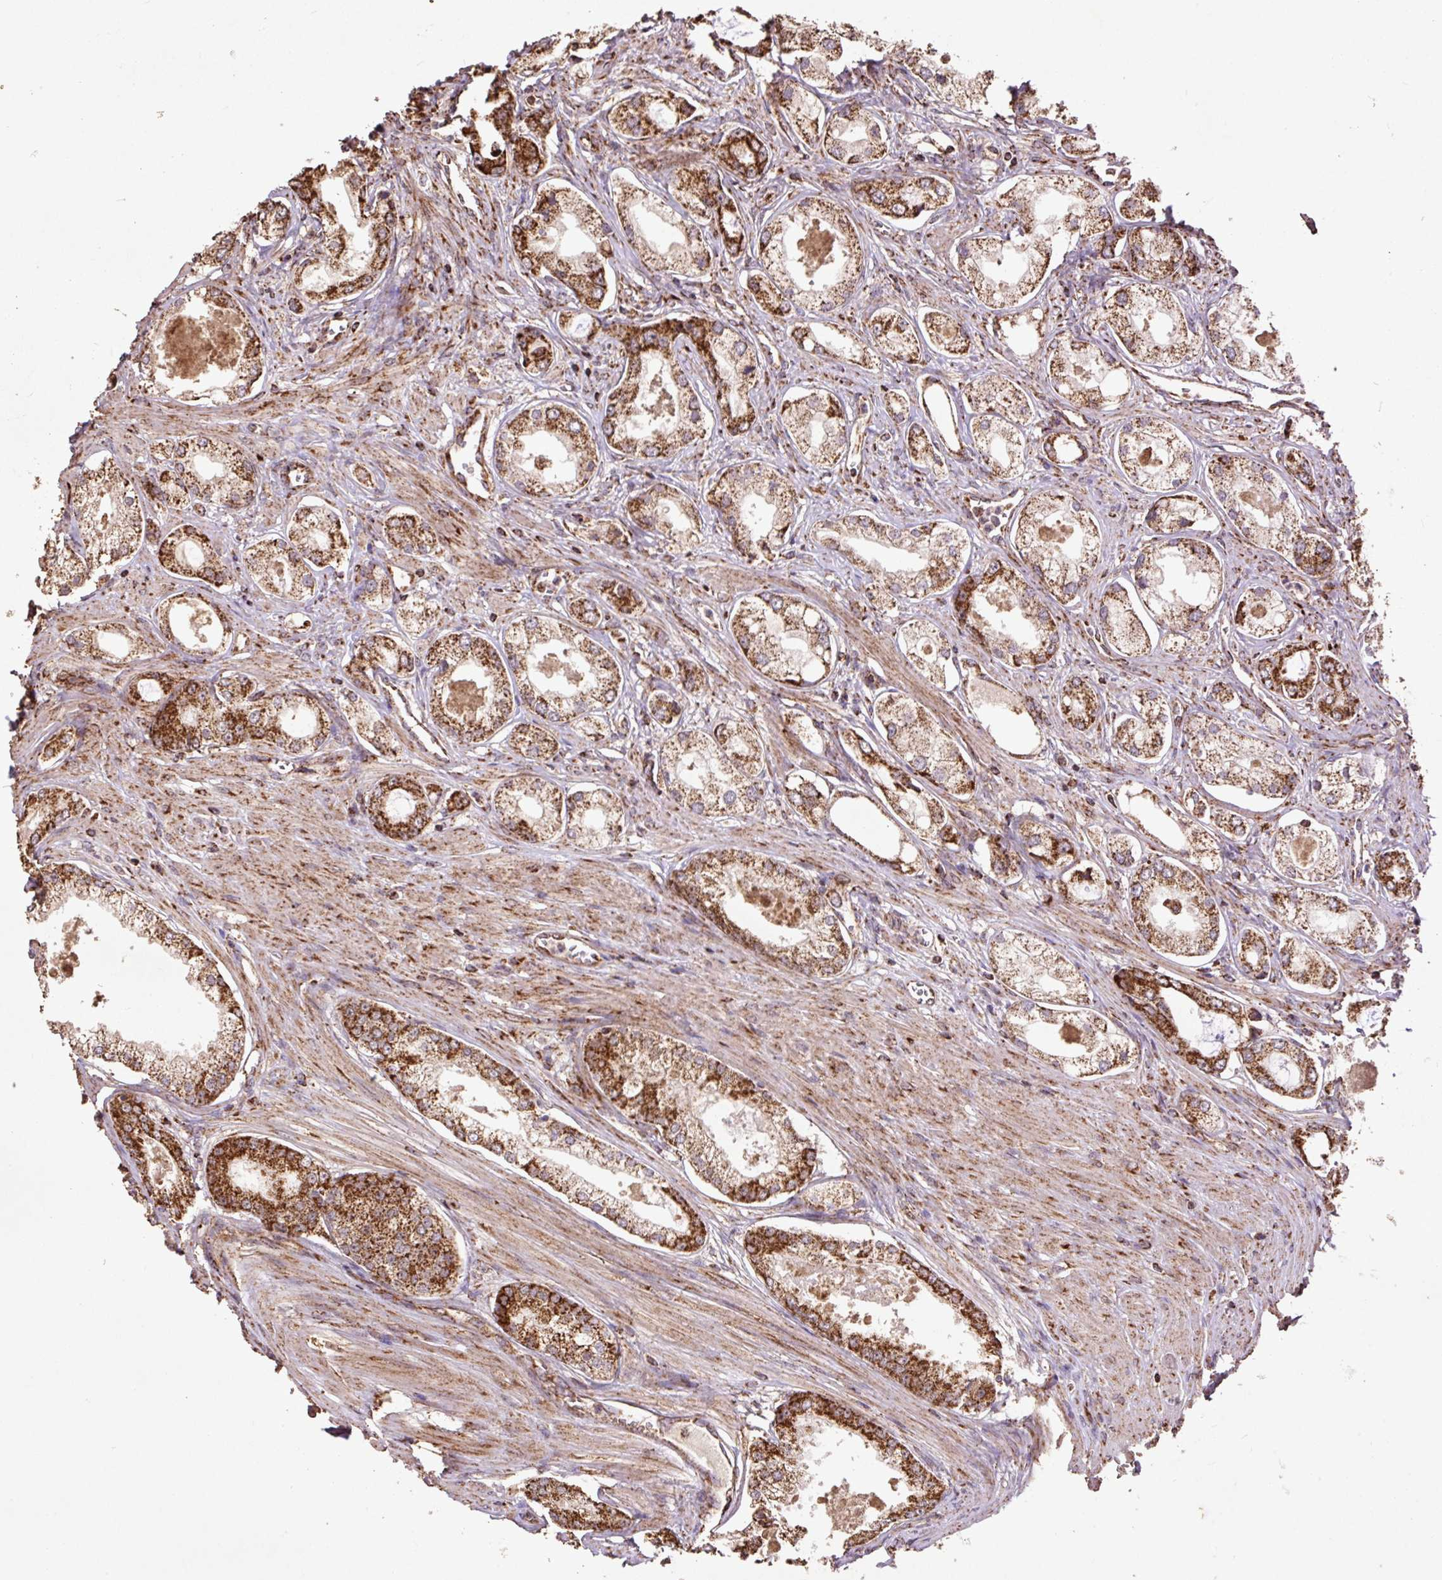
{"staining": {"intensity": "strong", "quantity": ">75%", "location": "cytoplasmic/membranous"}, "tissue": "prostate cancer", "cell_type": "Tumor cells", "image_type": "cancer", "snomed": [{"axis": "morphology", "description": "Adenocarcinoma, Low grade"}, {"axis": "topography", "description": "Prostate"}], "caption": "Immunohistochemistry (IHC) histopathology image of human prostate adenocarcinoma (low-grade) stained for a protein (brown), which reveals high levels of strong cytoplasmic/membranous expression in about >75% of tumor cells.", "gene": "ATP5F1A", "patient": {"sex": "male", "age": 68}}